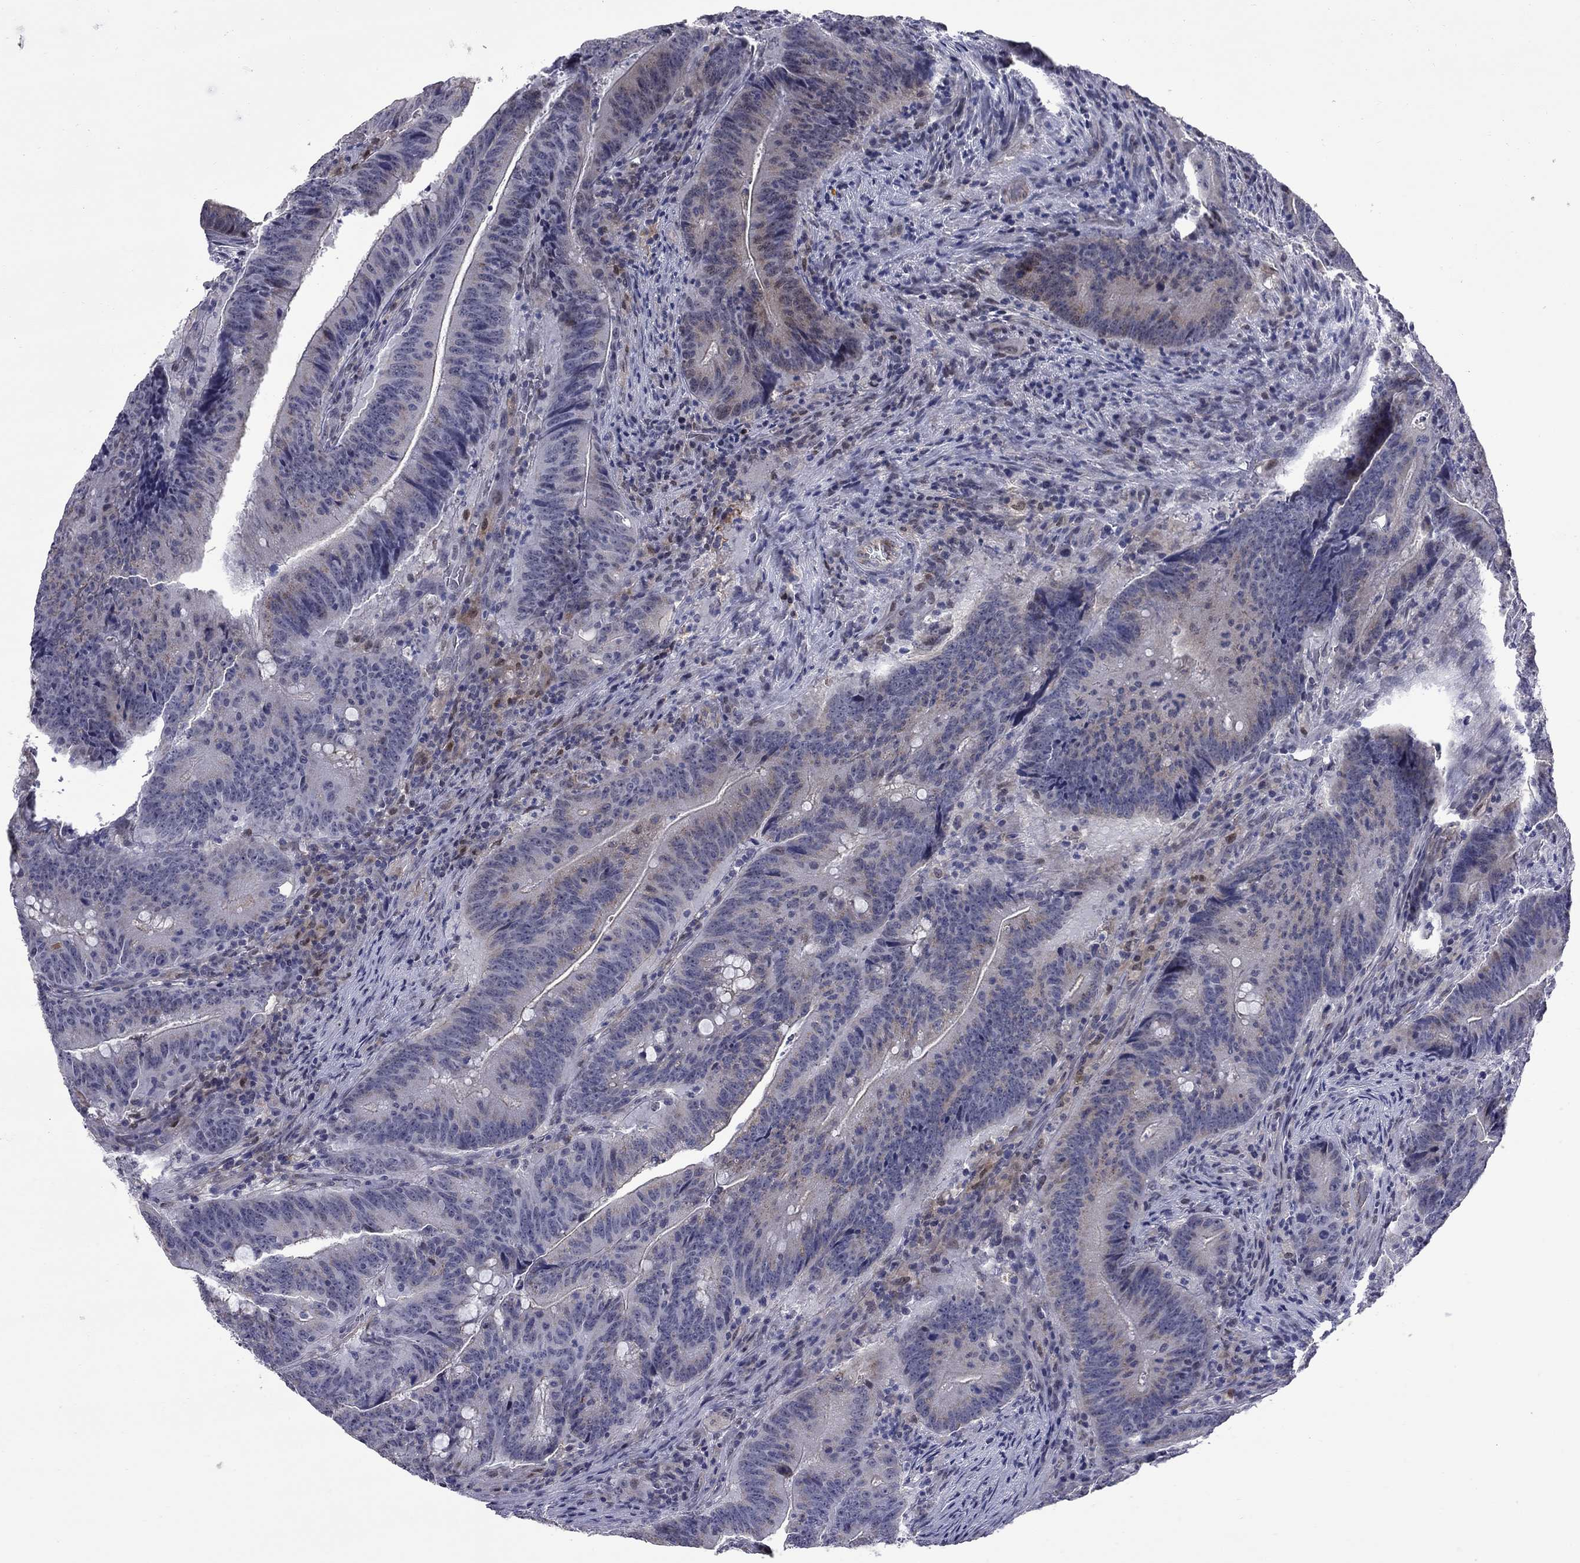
{"staining": {"intensity": "weak", "quantity": "<25%", "location": "cytoplasmic/membranous"}, "tissue": "colorectal cancer", "cell_type": "Tumor cells", "image_type": "cancer", "snomed": [{"axis": "morphology", "description": "Adenocarcinoma, NOS"}, {"axis": "topography", "description": "Colon"}], "caption": "Immunohistochemistry histopathology image of neoplastic tissue: colorectal cancer (adenocarcinoma) stained with DAB shows no significant protein staining in tumor cells.", "gene": "HTR4", "patient": {"sex": "female", "age": 87}}